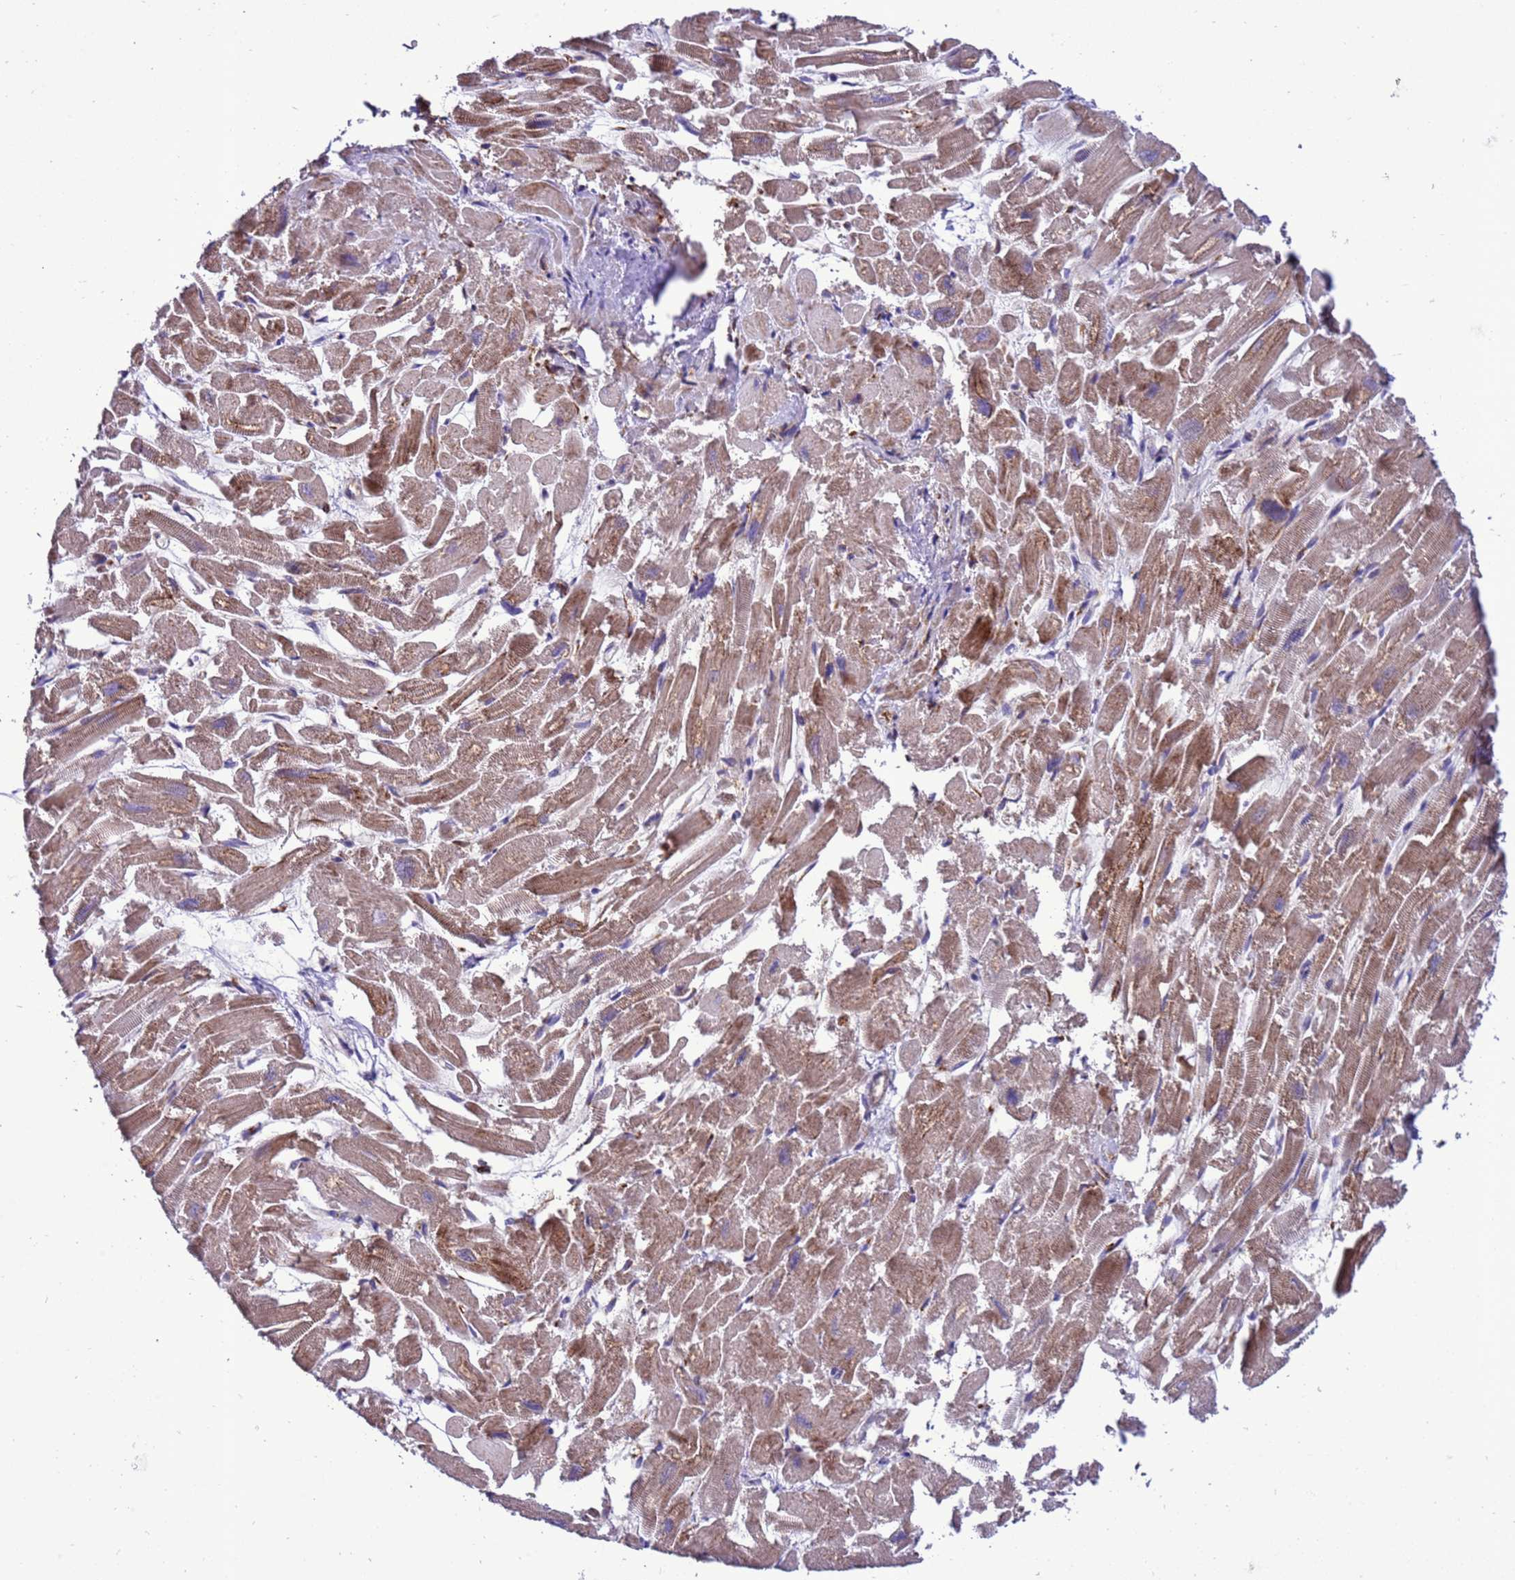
{"staining": {"intensity": "moderate", "quantity": ">75%", "location": "cytoplasmic/membranous"}, "tissue": "heart muscle", "cell_type": "Cardiomyocytes", "image_type": "normal", "snomed": [{"axis": "morphology", "description": "Normal tissue, NOS"}, {"axis": "topography", "description": "Heart"}], "caption": "High-power microscopy captured an immunohistochemistry (IHC) photomicrograph of unremarkable heart muscle, revealing moderate cytoplasmic/membranous positivity in approximately >75% of cardiomyocytes.", "gene": "RASD1", "patient": {"sex": "male", "age": 54}}